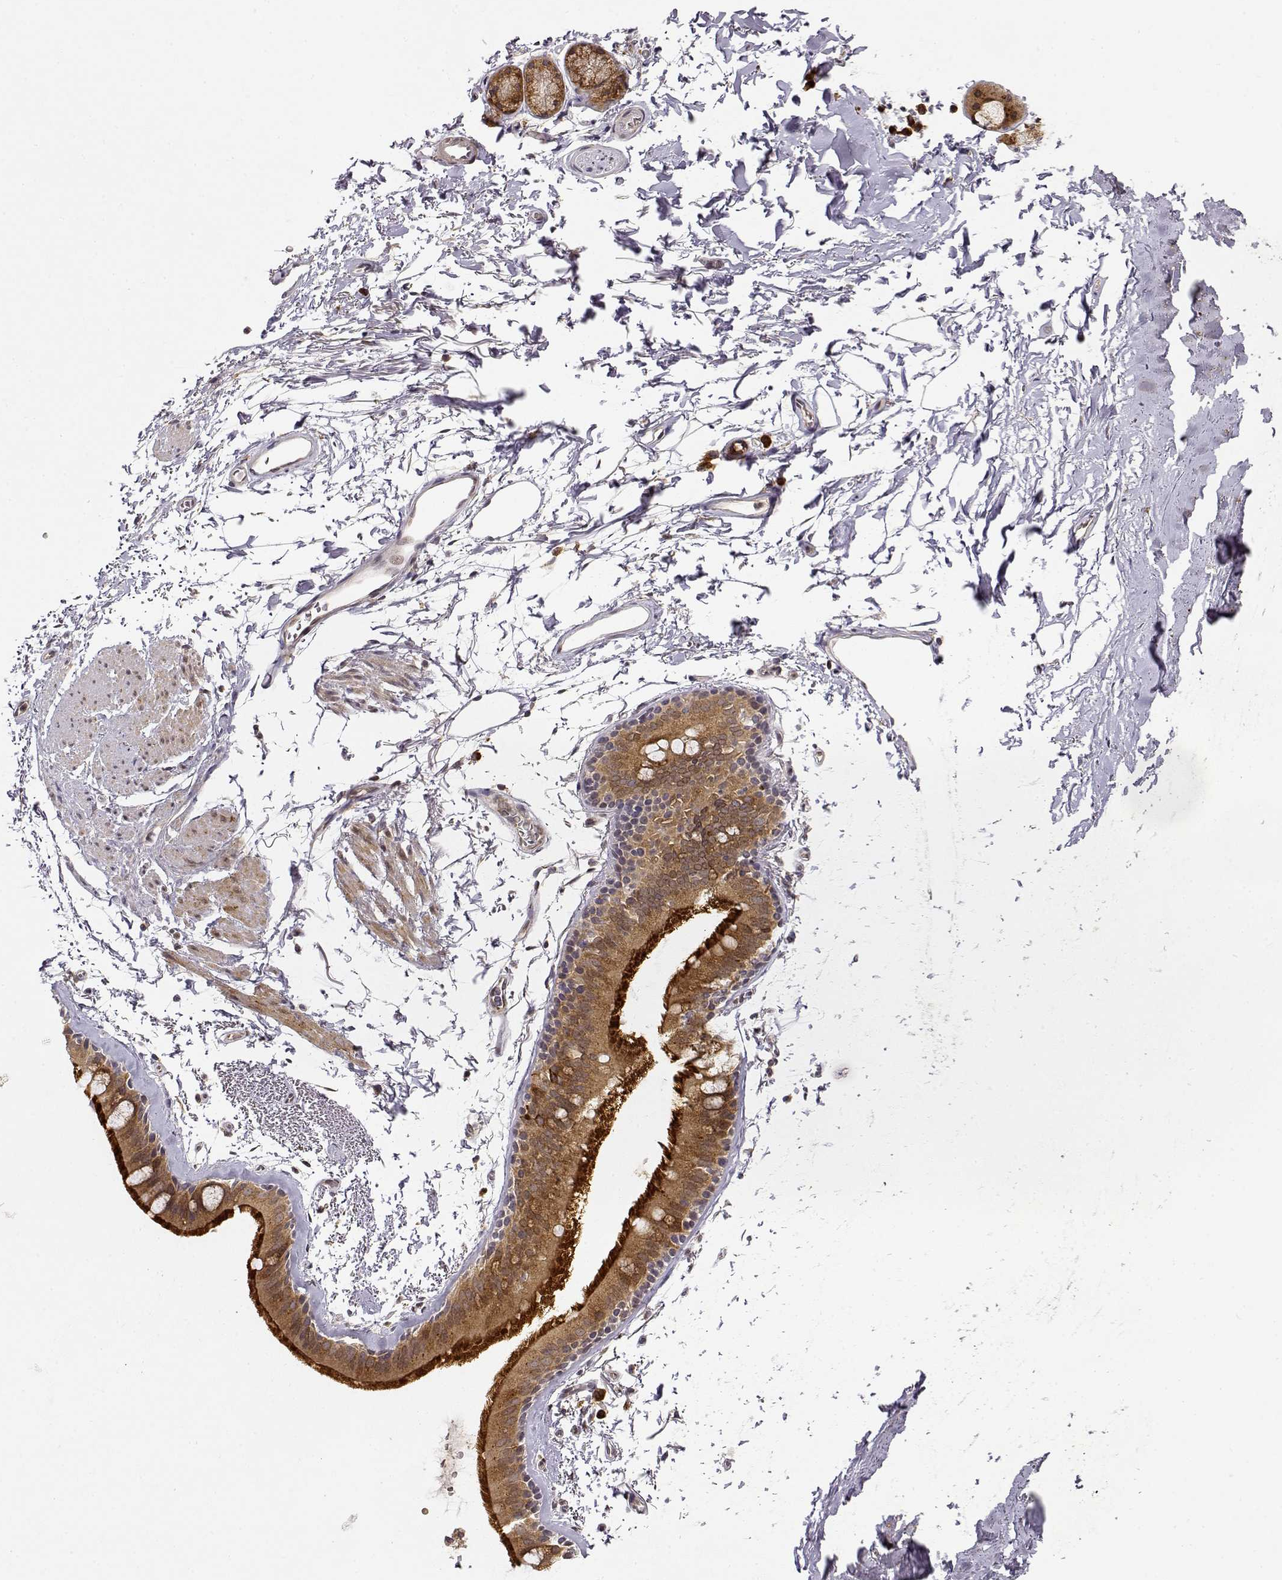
{"staining": {"intensity": "negative", "quantity": "none", "location": "none"}, "tissue": "soft tissue", "cell_type": "Fibroblasts", "image_type": "normal", "snomed": [{"axis": "morphology", "description": "Normal tissue, NOS"}, {"axis": "topography", "description": "Lymph node"}, {"axis": "topography", "description": "Bronchus"}], "caption": "Protein analysis of benign soft tissue exhibits no significant staining in fibroblasts.", "gene": "ERGIC2", "patient": {"sex": "female", "age": 70}}